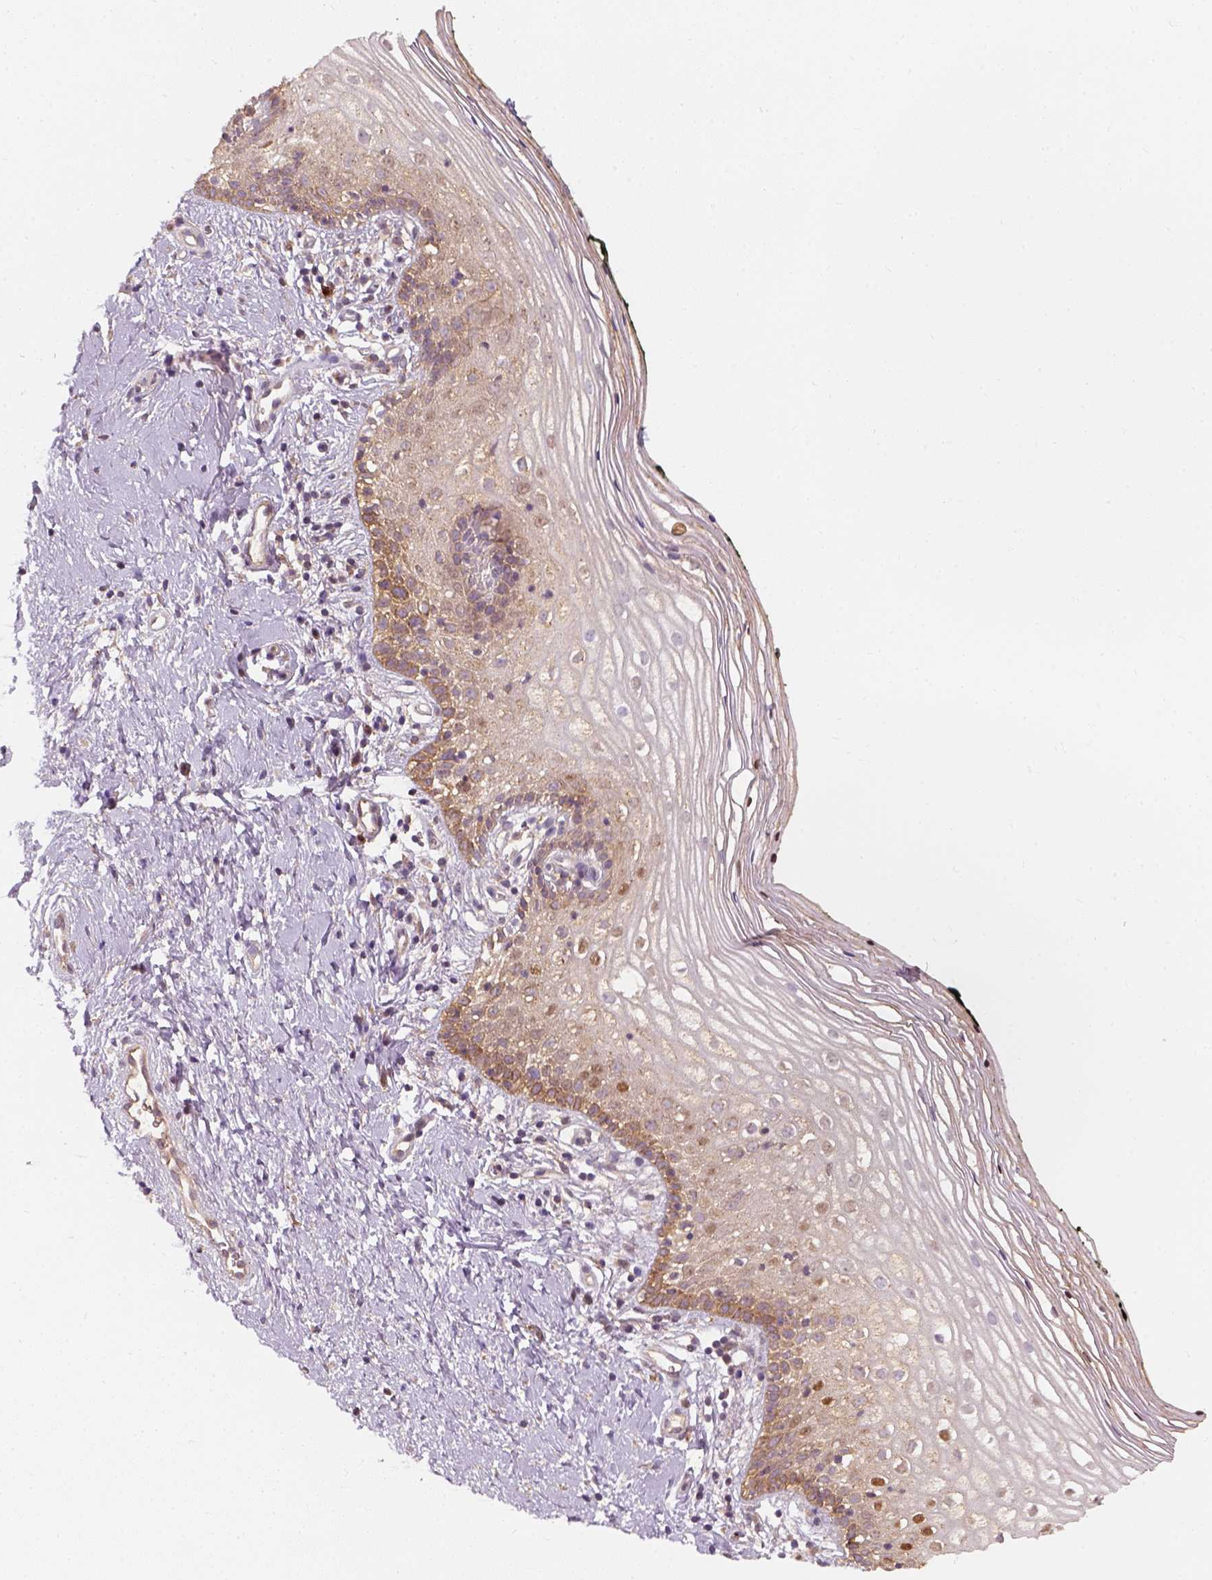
{"staining": {"intensity": "moderate", "quantity": "<25%", "location": "cytoplasmic/membranous,nuclear"}, "tissue": "vagina", "cell_type": "Squamous epithelial cells", "image_type": "normal", "snomed": [{"axis": "morphology", "description": "Normal tissue, NOS"}, {"axis": "topography", "description": "Vagina"}], "caption": "Immunohistochemical staining of benign vagina reveals low levels of moderate cytoplasmic/membranous,nuclear staining in approximately <25% of squamous epithelial cells. (brown staining indicates protein expression, while blue staining denotes nuclei).", "gene": "SQSTM1", "patient": {"sex": "female", "age": 47}}